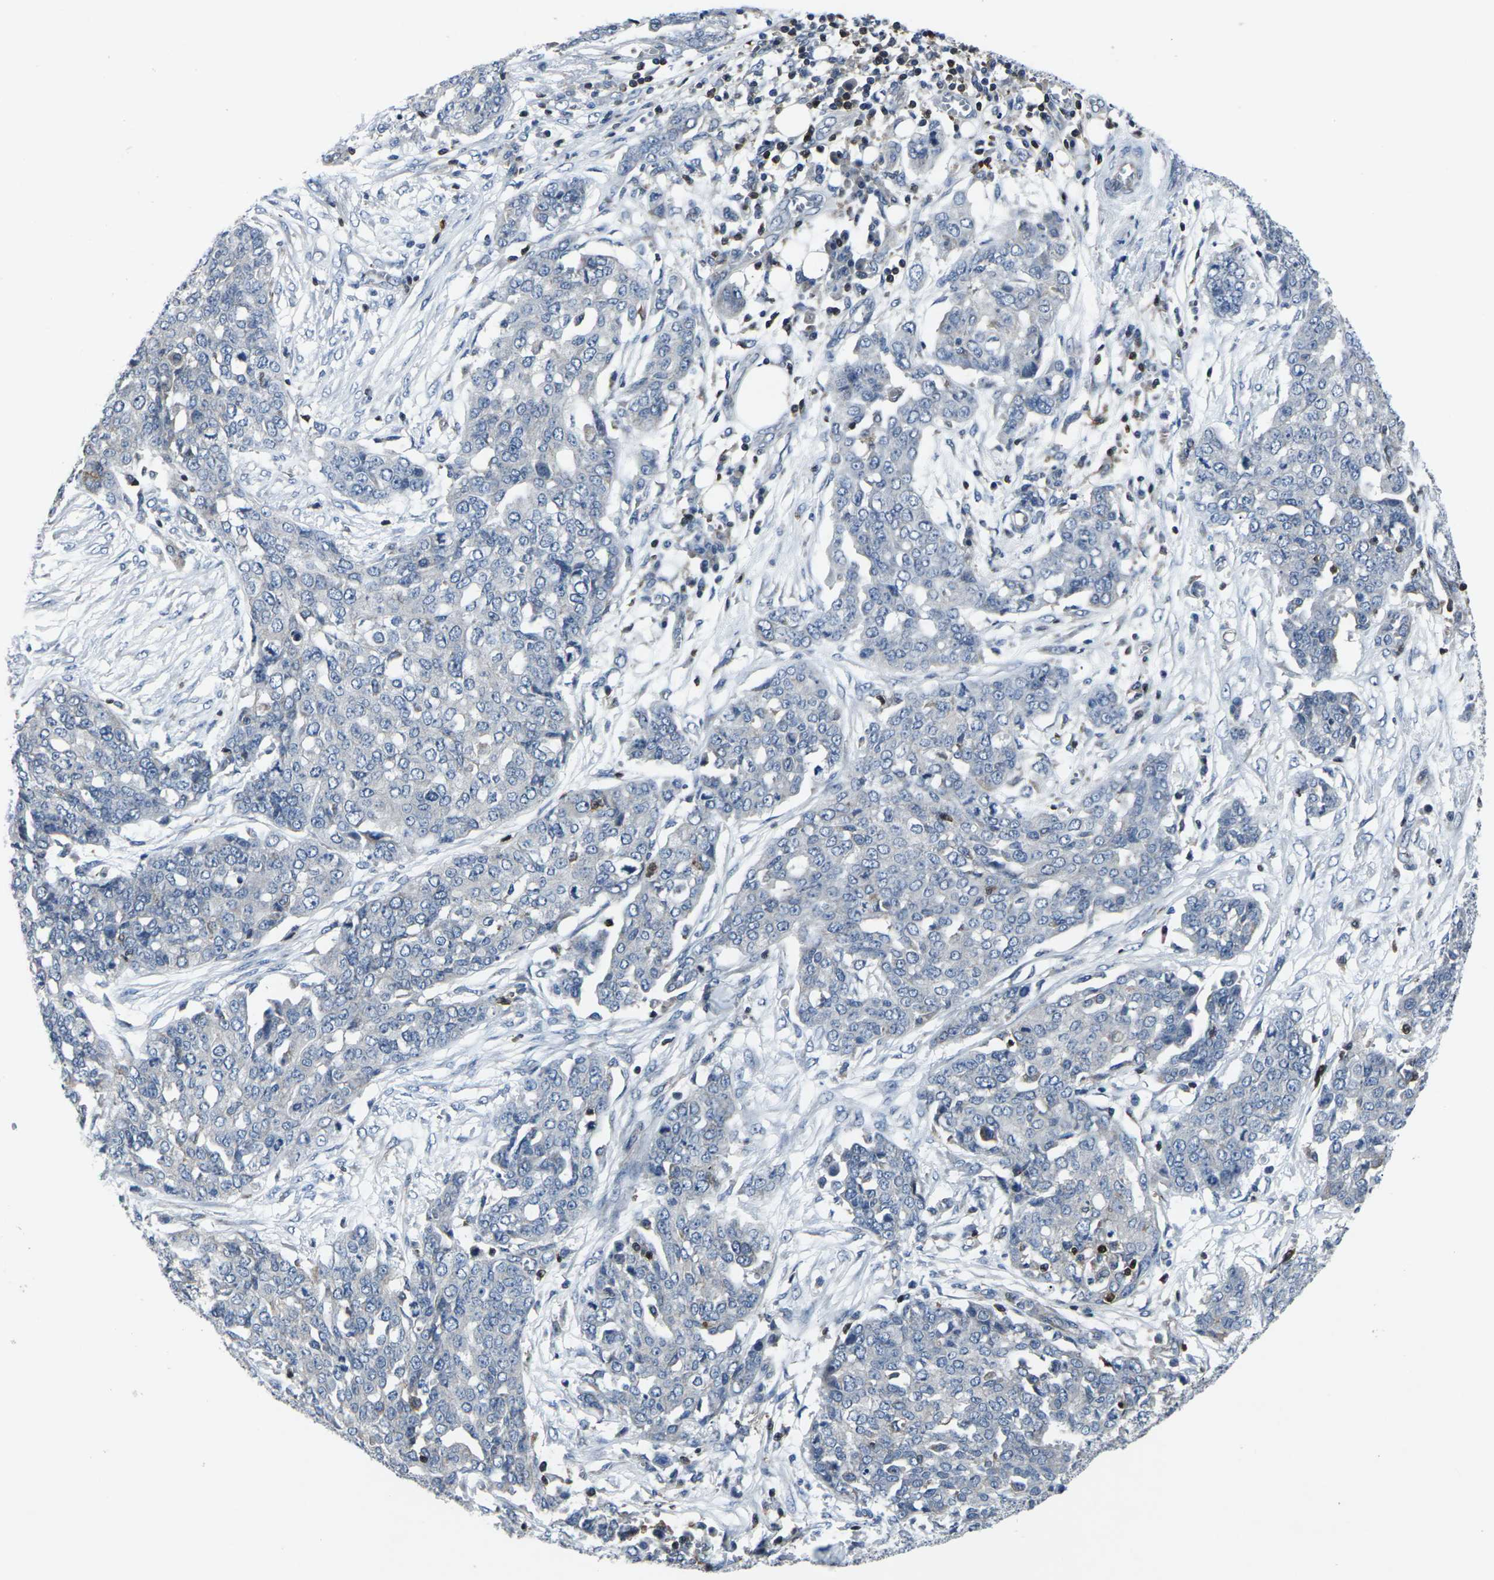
{"staining": {"intensity": "negative", "quantity": "none", "location": "none"}, "tissue": "ovarian cancer", "cell_type": "Tumor cells", "image_type": "cancer", "snomed": [{"axis": "morphology", "description": "Cystadenocarcinoma, serous, NOS"}, {"axis": "topography", "description": "Soft tissue"}, {"axis": "topography", "description": "Ovary"}], "caption": "Tumor cells show no significant staining in ovarian cancer (serous cystadenocarcinoma).", "gene": "STAT4", "patient": {"sex": "female", "age": 57}}